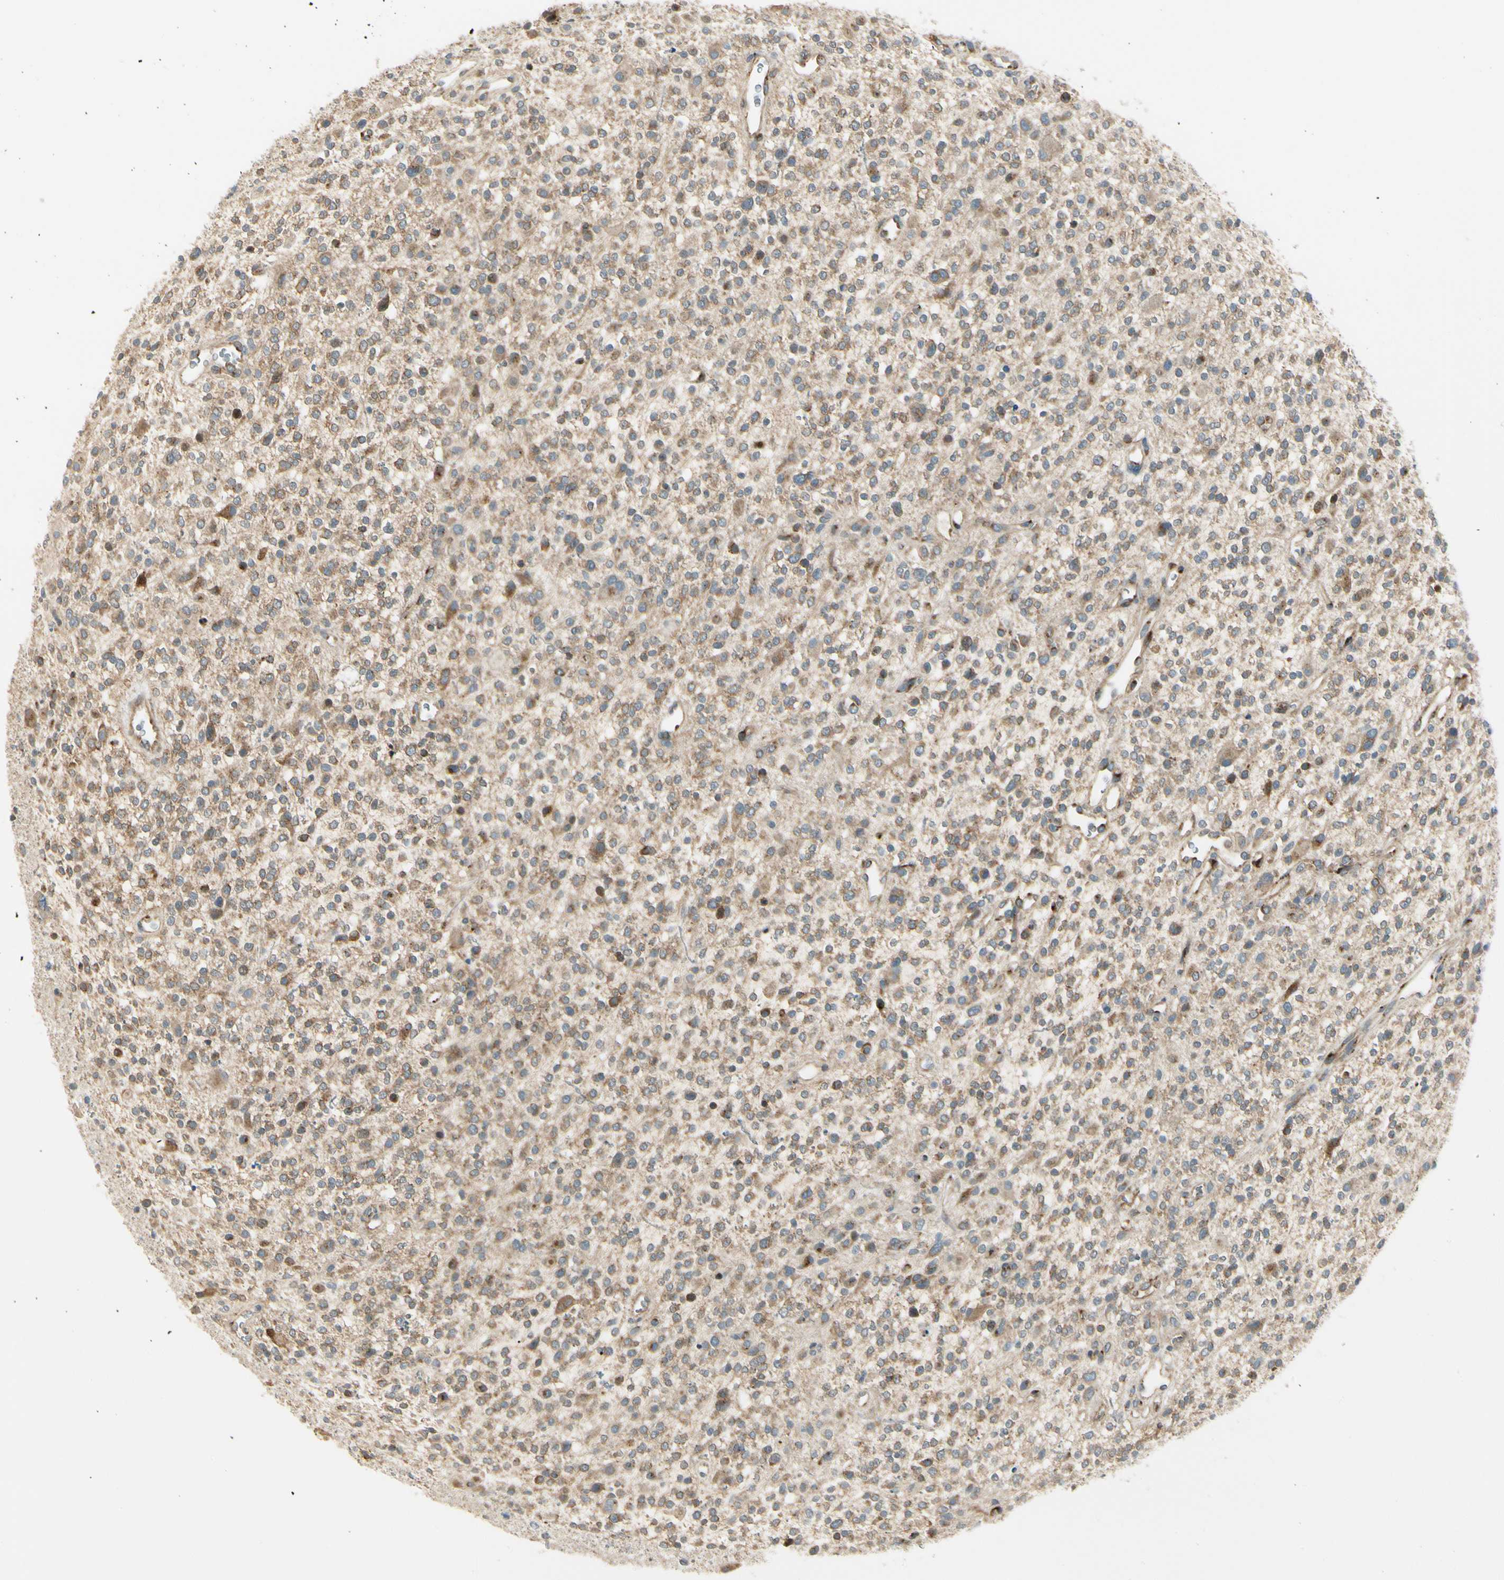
{"staining": {"intensity": "moderate", "quantity": "25%-75%", "location": "cytoplasmic/membranous"}, "tissue": "glioma", "cell_type": "Tumor cells", "image_type": "cancer", "snomed": [{"axis": "morphology", "description": "Glioma, malignant, High grade"}, {"axis": "topography", "description": "Brain"}], "caption": "This is a photomicrograph of immunohistochemistry (IHC) staining of glioma, which shows moderate staining in the cytoplasmic/membranous of tumor cells.", "gene": "MANSC1", "patient": {"sex": "male", "age": 48}}